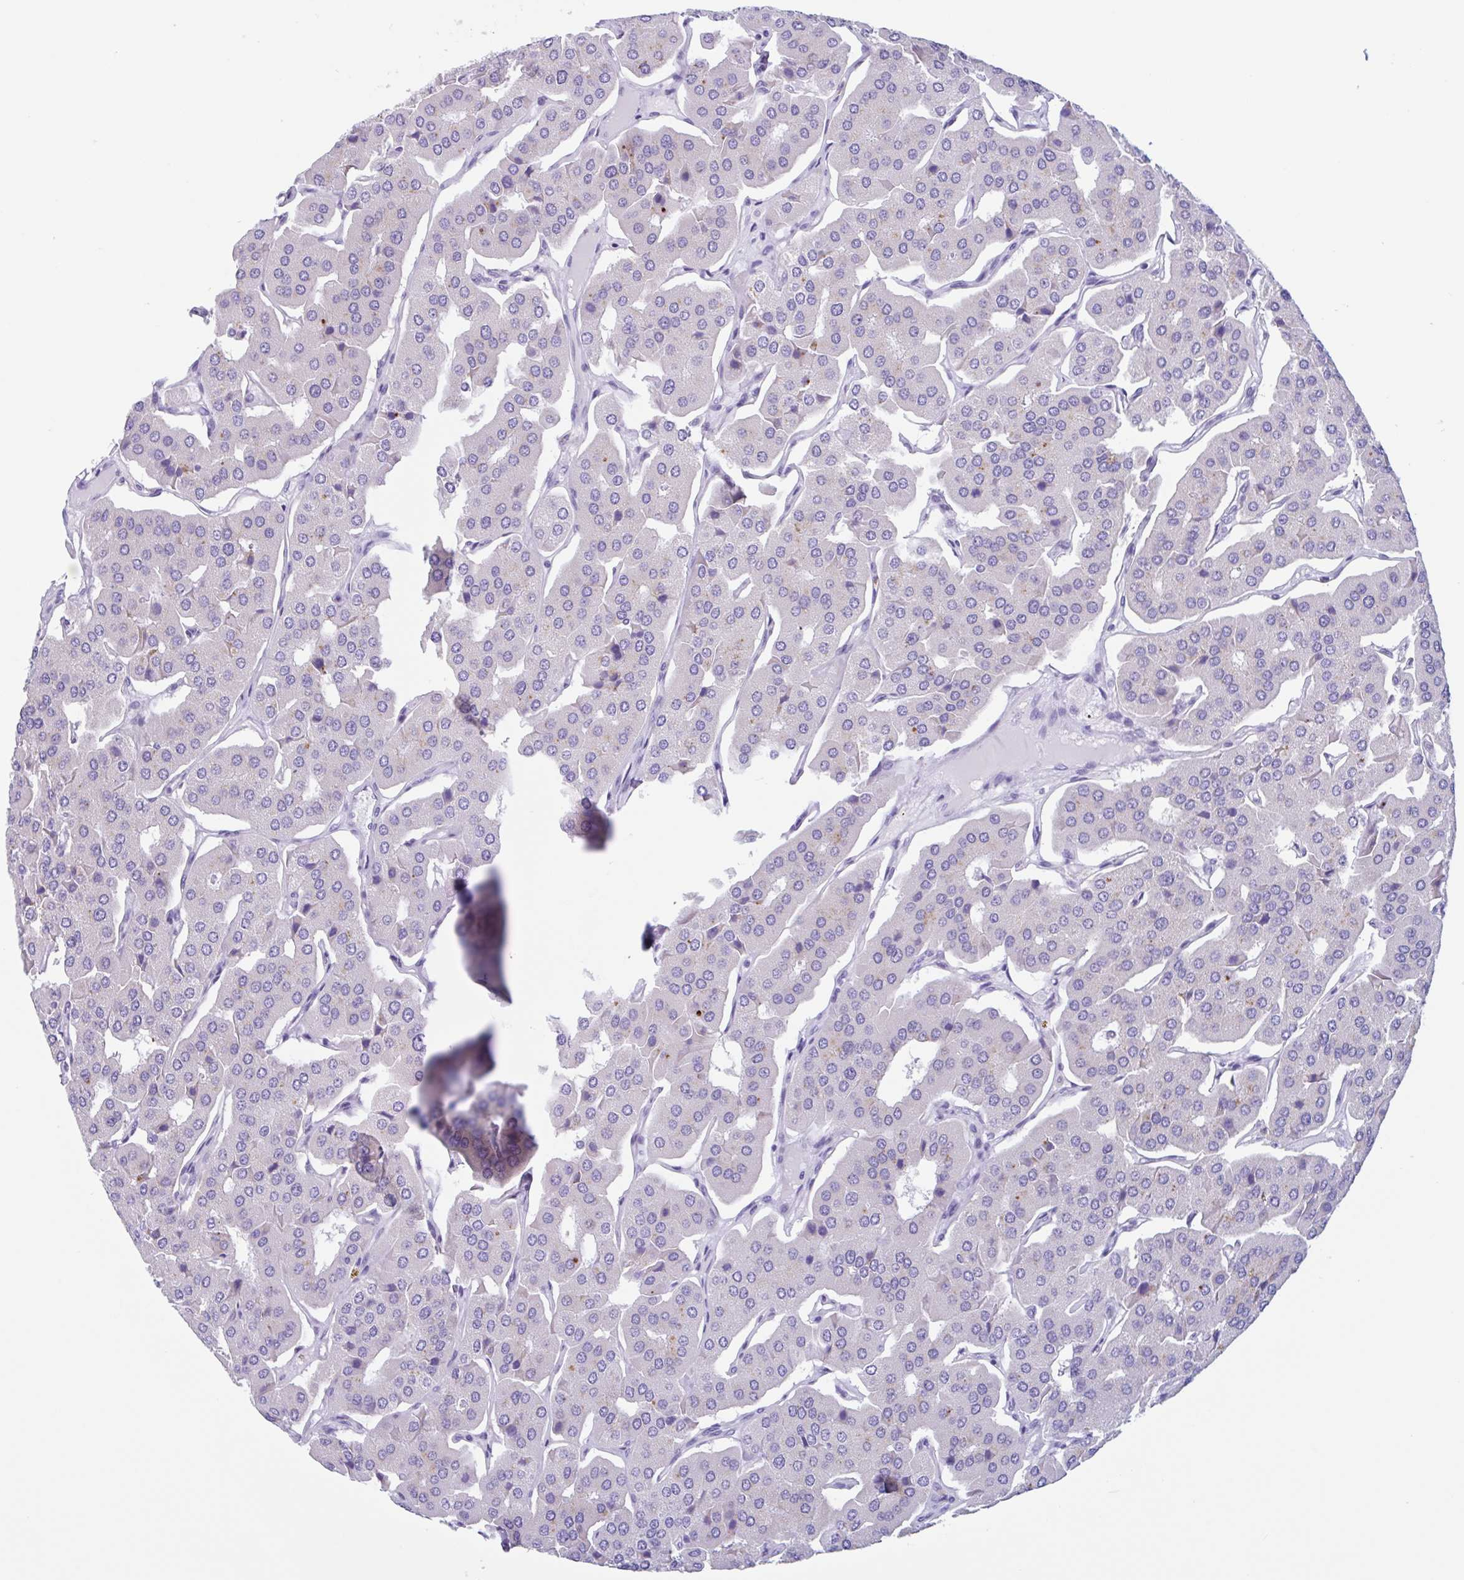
{"staining": {"intensity": "weak", "quantity": "<25%", "location": "cytoplasmic/membranous"}, "tissue": "parathyroid gland", "cell_type": "Glandular cells", "image_type": "normal", "snomed": [{"axis": "morphology", "description": "Normal tissue, NOS"}, {"axis": "morphology", "description": "Adenoma, NOS"}, {"axis": "topography", "description": "Parathyroid gland"}], "caption": "Human parathyroid gland stained for a protein using immunohistochemistry shows no expression in glandular cells.", "gene": "DTWD2", "patient": {"sex": "female", "age": 86}}